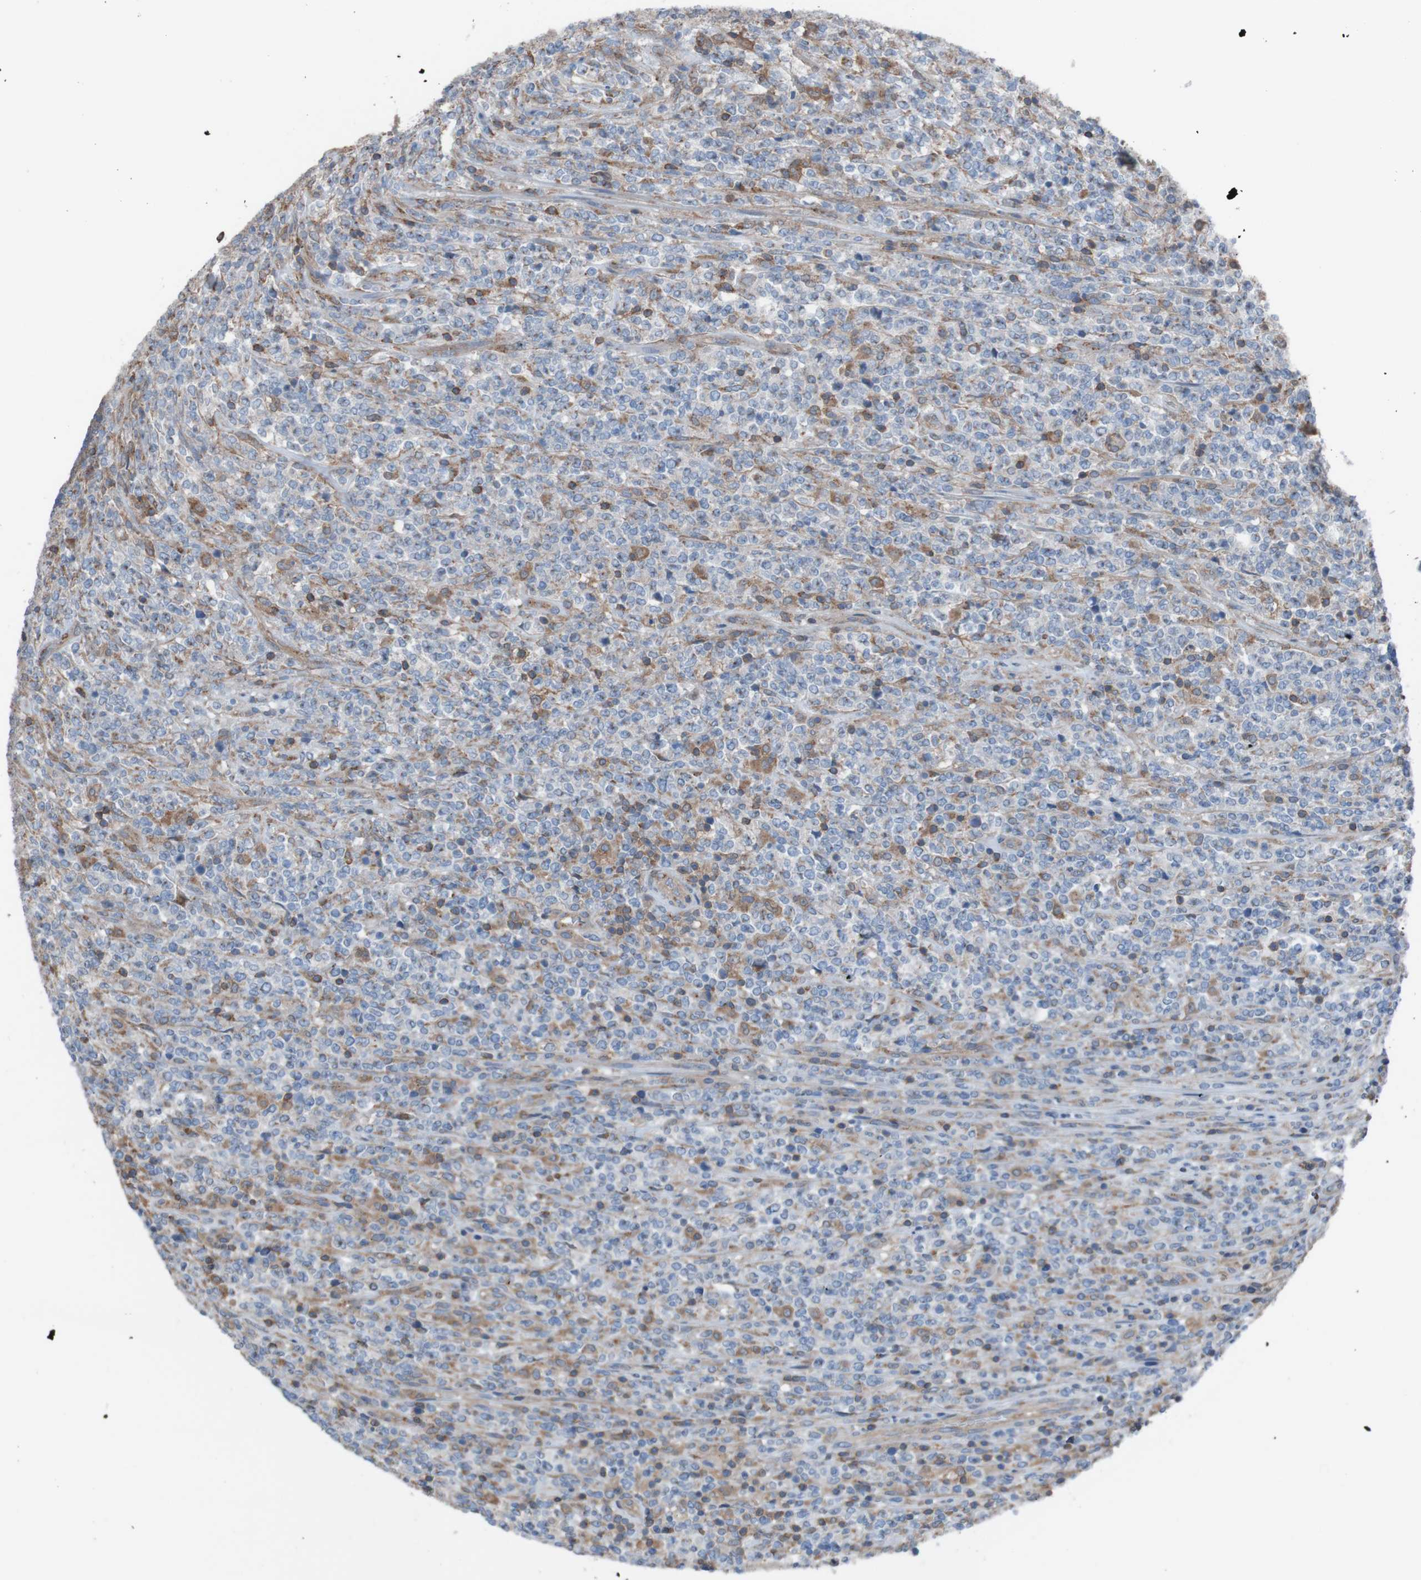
{"staining": {"intensity": "moderate", "quantity": "25%-75%", "location": "cytoplasmic/membranous"}, "tissue": "lymphoma", "cell_type": "Tumor cells", "image_type": "cancer", "snomed": [{"axis": "morphology", "description": "Malignant lymphoma, non-Hodgkin's type, High grade"}, {"axis": "topography", "description": "Soft tissue"}], "caption": "DAB (3,3'-diaminobenzidine) immunohistochemical staining of human lymphoma reveals moderate cytoplasmic/membranous protein expression in about 25%-75% of tumor cells.", "gene": "MINAR1", "patient": {"sex": "male", "age": 18}}